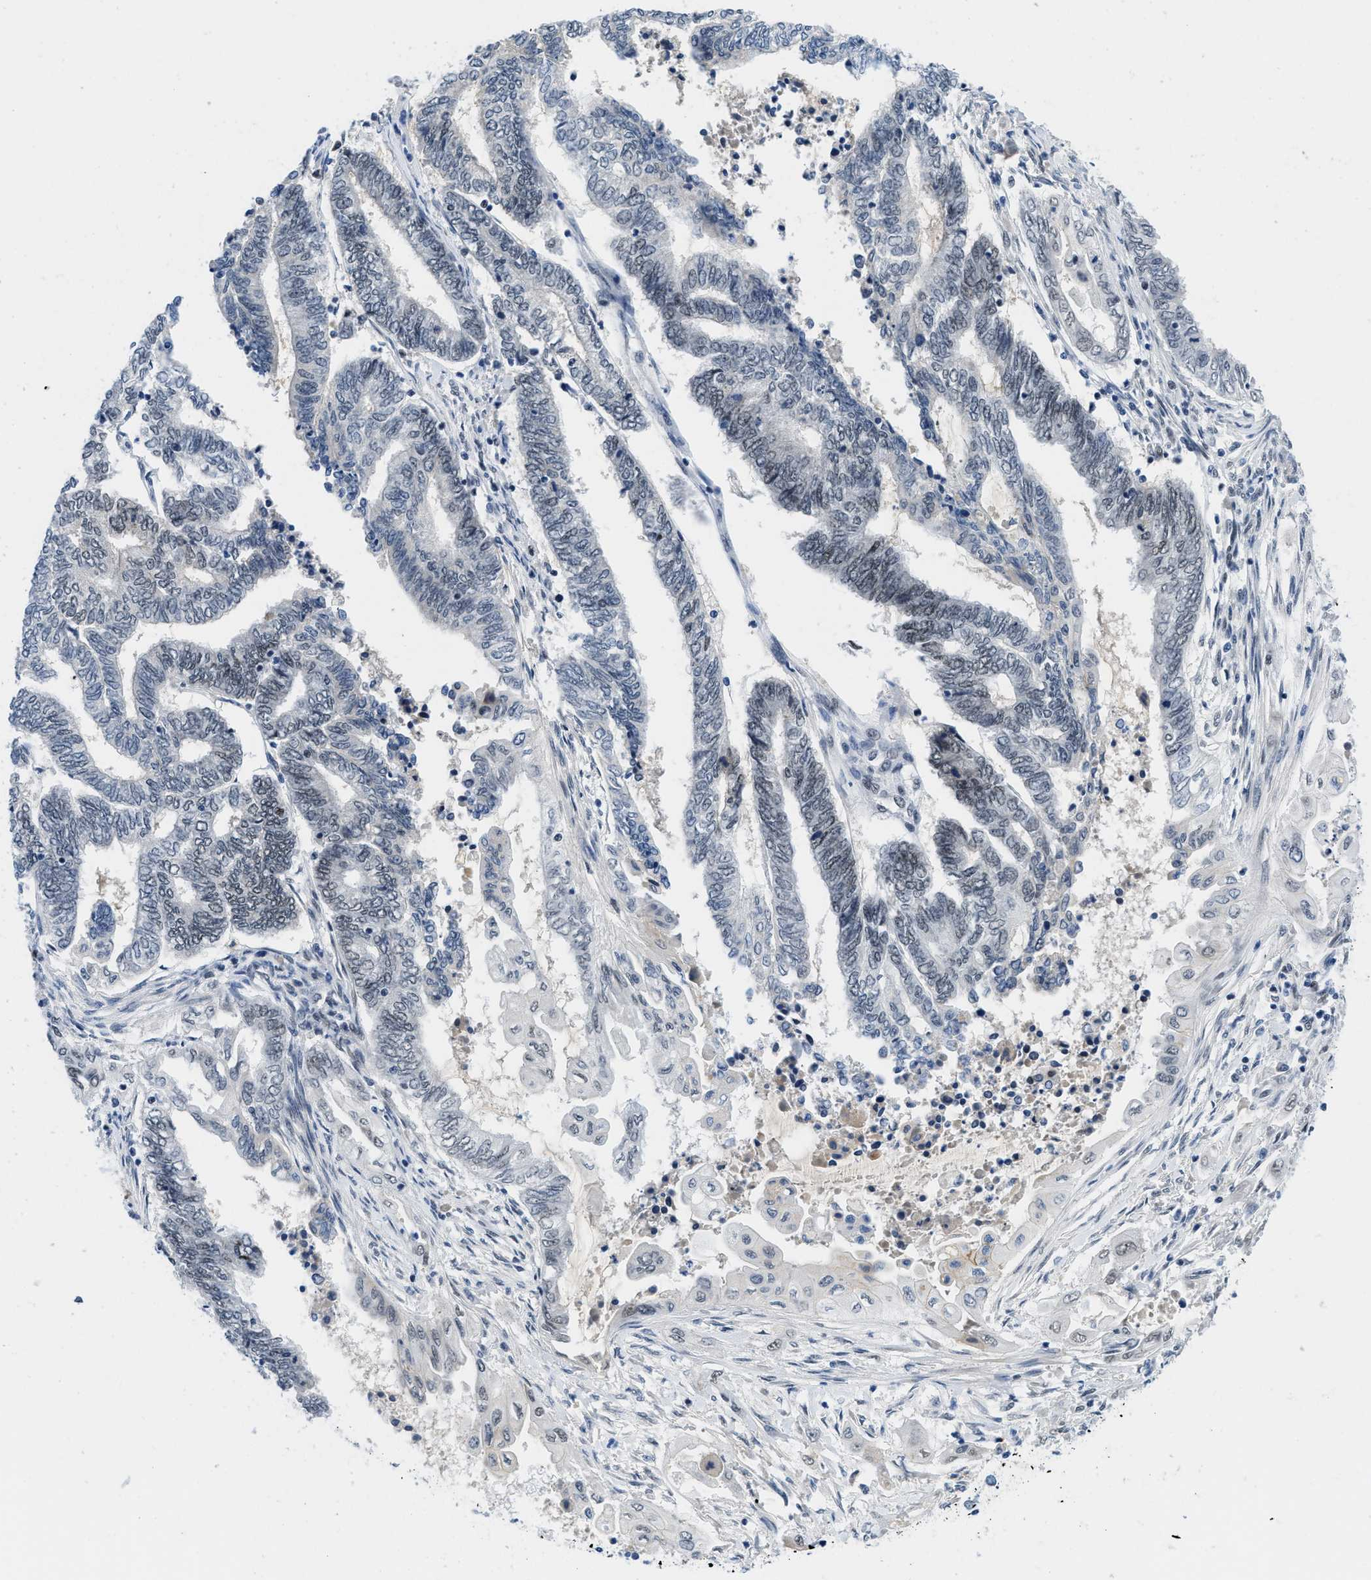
{"staining": {"intensity": "negative", "quantity": "none", "location": "none"}, "tissue": "endometrial cancer", "cell_type": "Tumor cells", "image_type": "cancer", "snomed": [{"axis": "morphology", "description": "Adenocarcinoma, NOS"}, {"axis": "topography", "description": "Uterus"}, {"axis": "topography", "description": "Endometrium"}], "caption": "Endometrial cancer (adenocarcinoma) was stained to show a protein in brown. There is no significant positivity in tumor cells.", "gene": "SMARCAD1", "patient": {"sex": "female", "age": 70}}